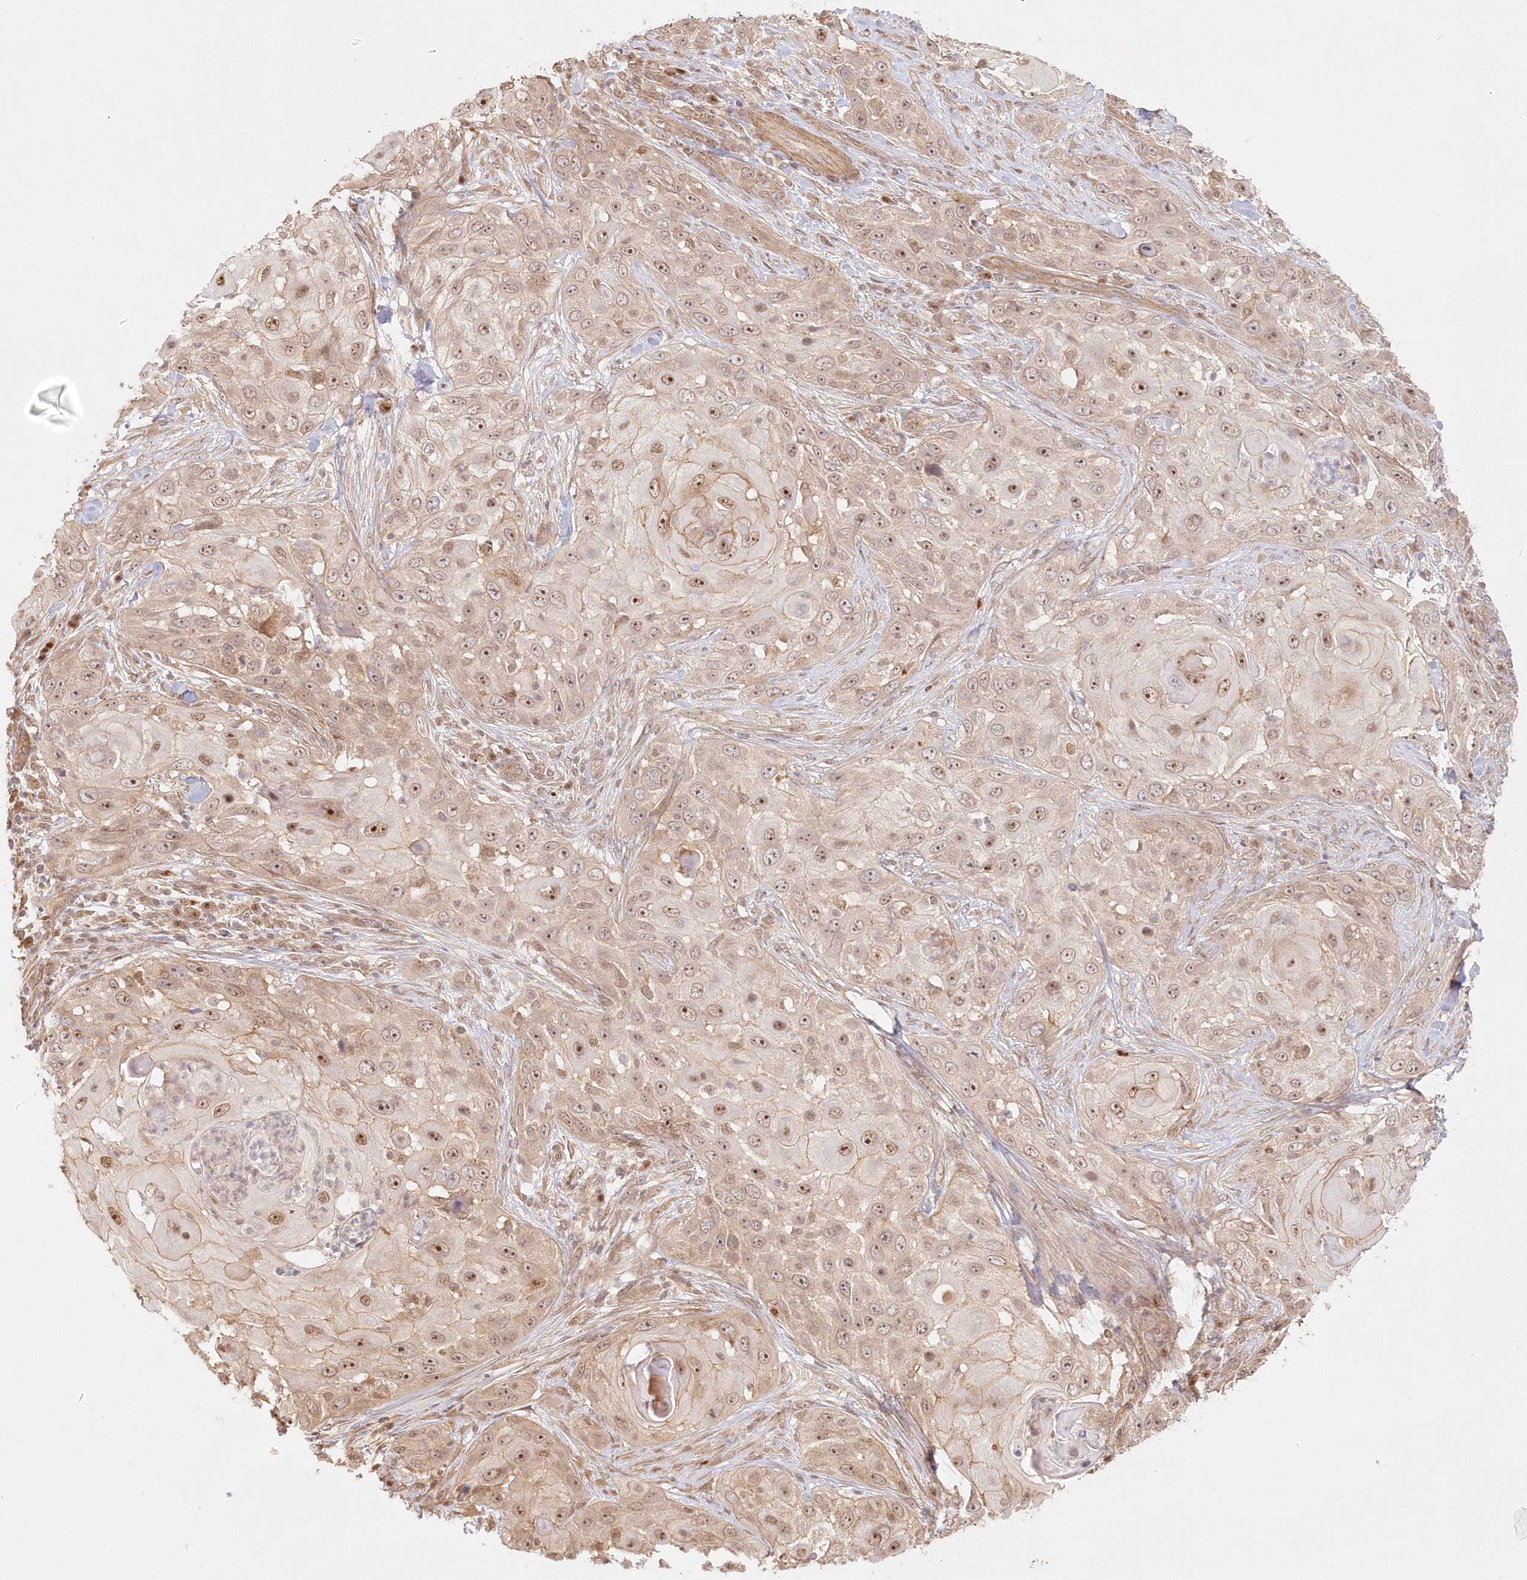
{"staining": {"intensity": "weak", "quantity": ">75%", "location": "cytoplasmic/membranous,nuclear"}, "tissue": "skin cancer", "cell_type": "Tumor cells", "image_type": "cancer", "snomed": [{"axis": "morphology", "description": "Squamous cell carcinoma, NOS"}, {"axis": "topography", "description": "Skin"}], "caption": "Human skin cancer stained with a protein marker exhibits weak staining in tumor cells.", "gene": "KIAA0232", "patient": {"sex": "female", "age": 44}}